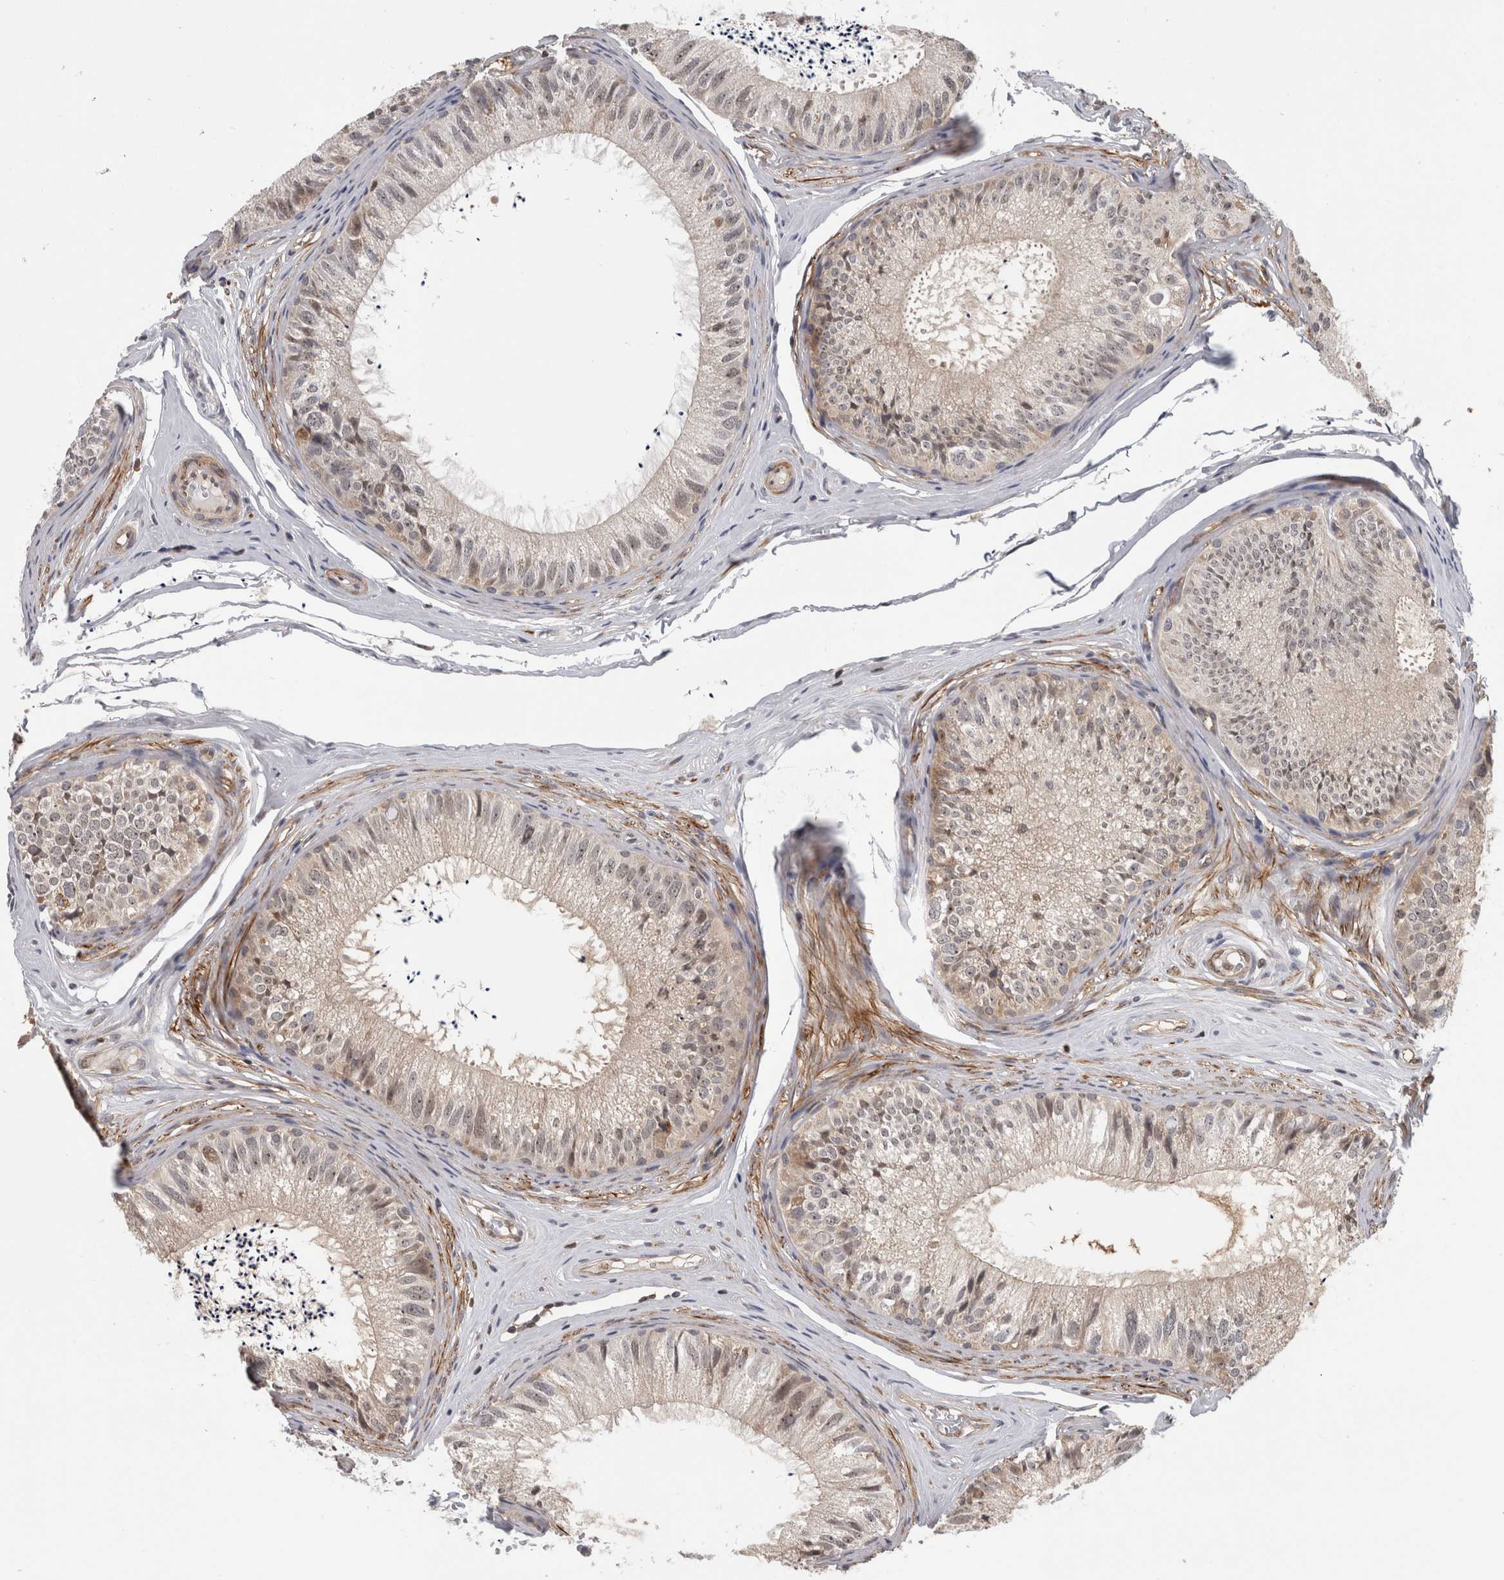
{"staining": {"intensity": "moderate", "quantity": ">75%", "location": "cytoplasmic/membranous,nuclear"}, "tissue": "epididymis", "cell_type": "Glandular cells", "image_type": "normal", "snomed": [{"axis": "morphology", "description": "Normal tissue, NOS"}, {"axis": "topography", "description": "Epididymis"}], "caption": "DAB immunohistochemical staining of benign human epididymis reveals moderate cytoplasmic/membranous,nuclear protein expression in approximately >75% of glandular cells. (Brightfield microscopy of DAB IHC at high magnification).", "gene": "TDRD7", "patient": {"sex": "male", "age": 79}}